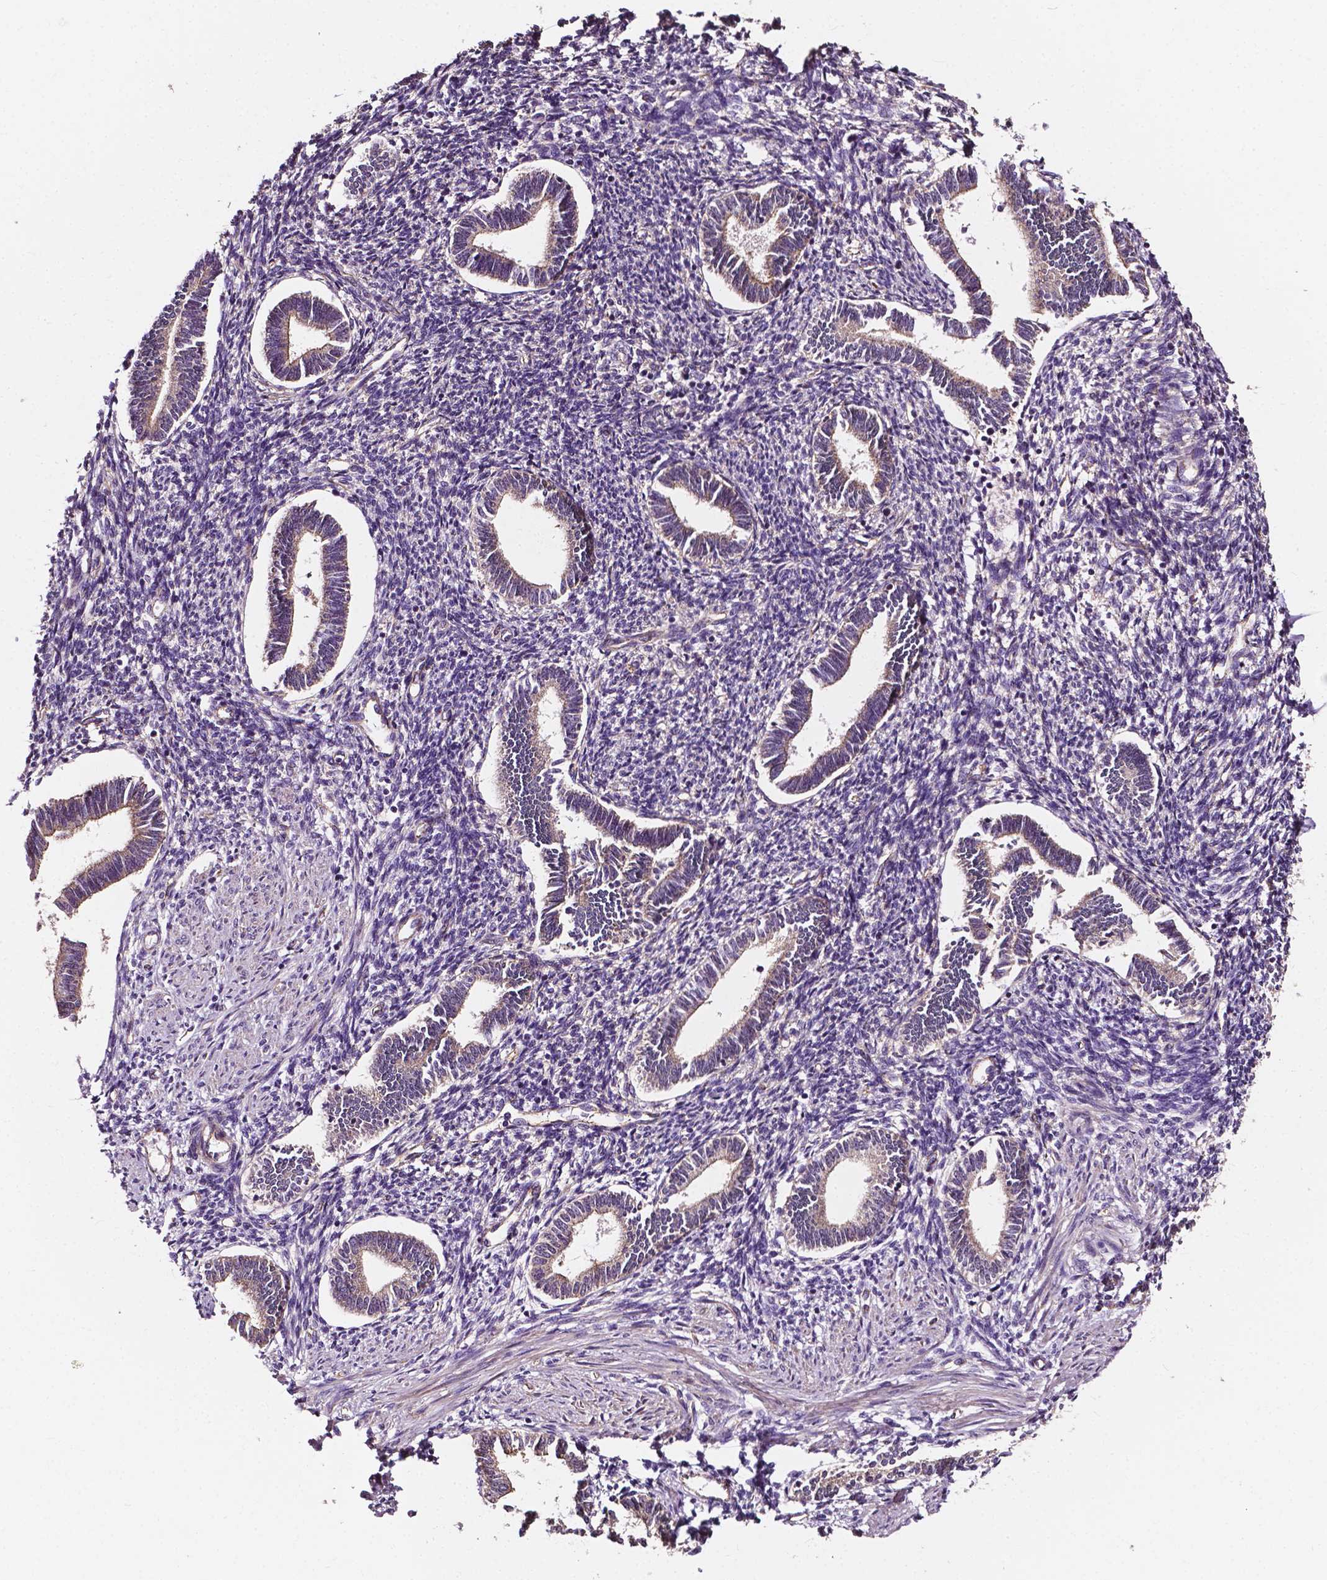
{"staining": {"intensity": "negative", "quantity": "none", "location": "none"}, "tissue": "endometrium", "cell_type": "Cells in endometrial stroma", "image_type": "normal", "snomed": [{"axis": "morphology", "description": "Normal tissue, NOS"}, {"axis": "topography", "description": "Endometrium"}], "caption": "DAB (3,3'-diaminobenzidine) immunohistochemical staining of benign endometrium demonstrates no significant positivity in cells in endometrial stroma.", "gene": "ATG16L1", "patient": {"sex": "female", "age": 42}}